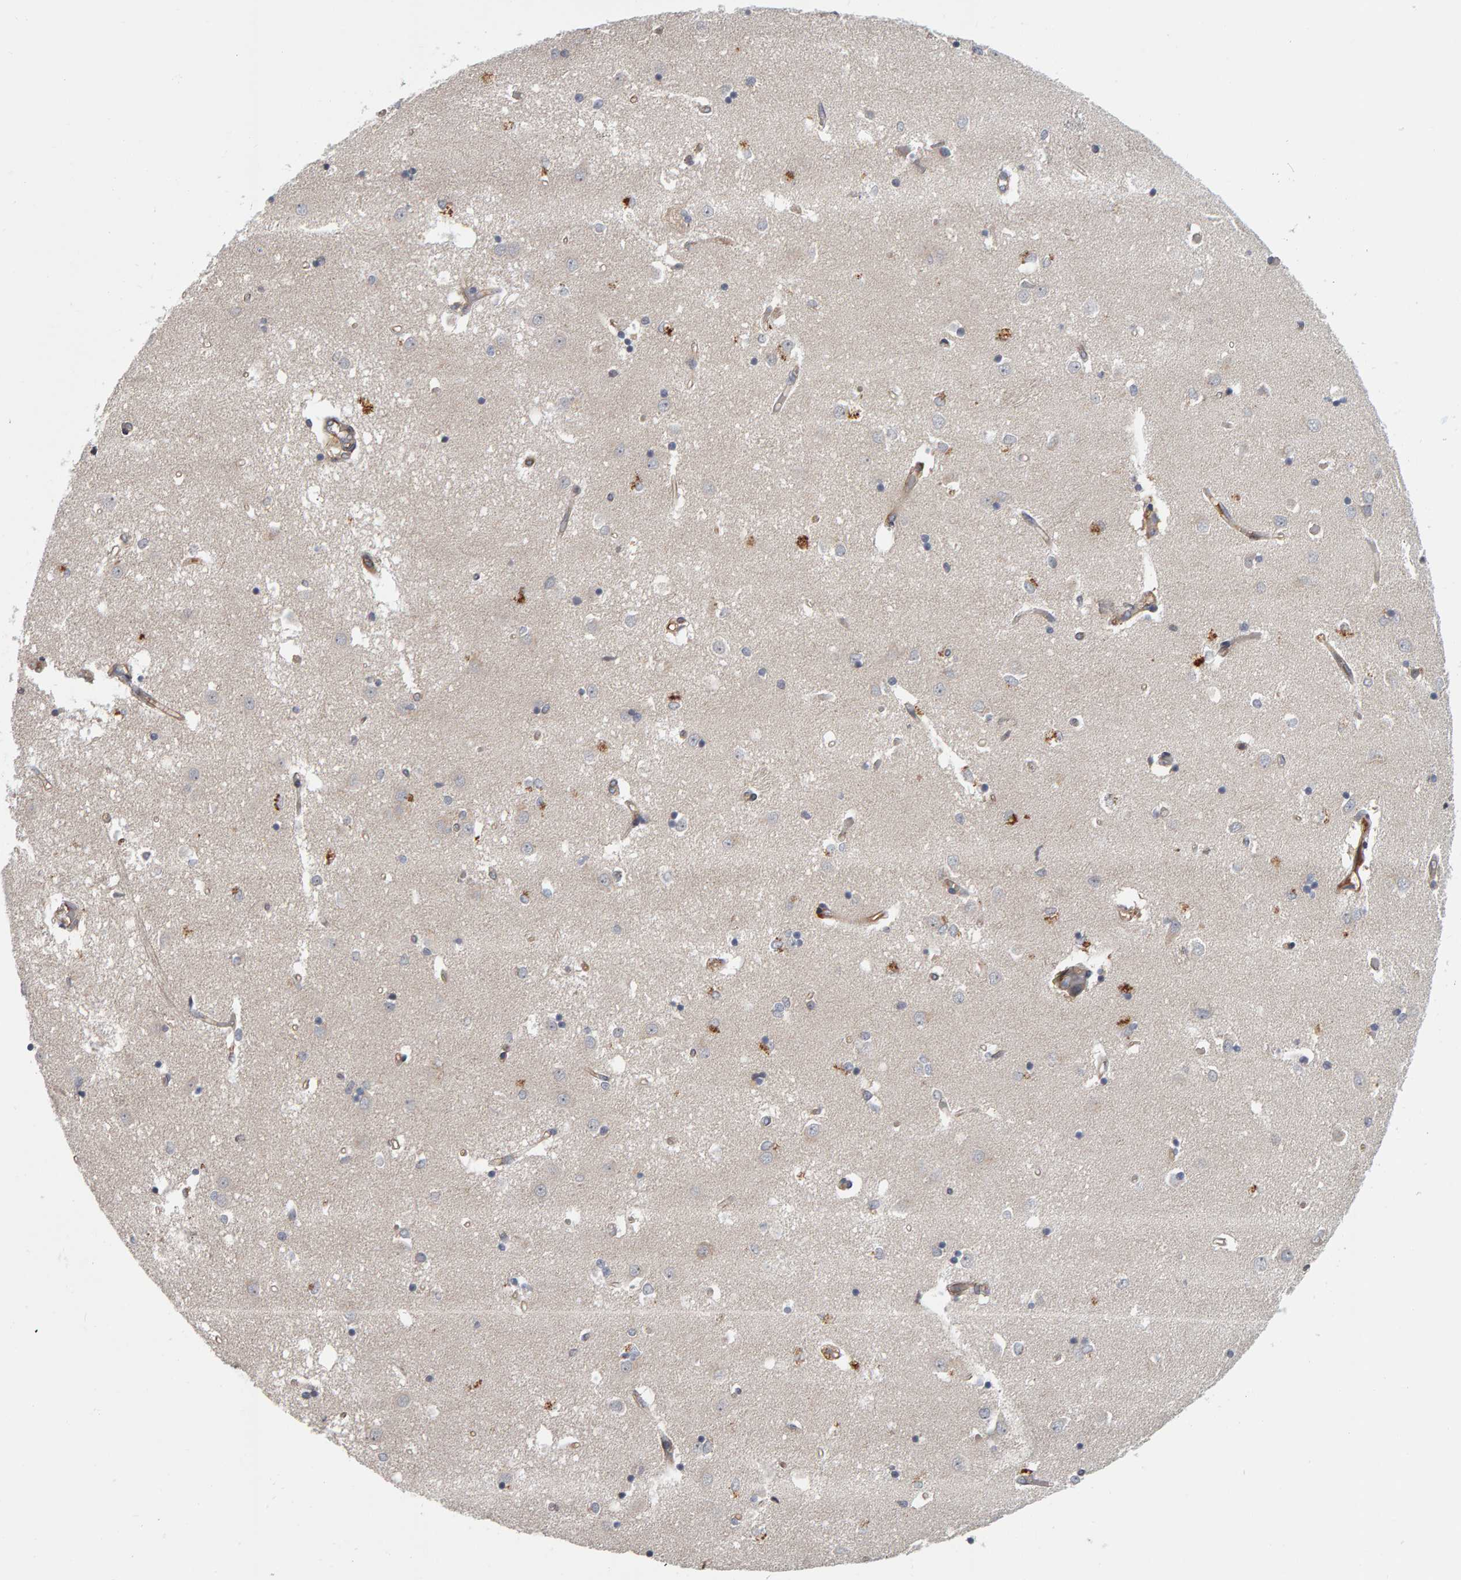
{"staining": {"intensity": "moderate", "quantity": "<25%", "location": "cytoplasmic/membranous"}, "tissue": "caudate", "cell_type": "Glial cells", "image_type": "normal", "snomed": [{"axis": "morphology", "description": "Normal tissue, NOS"}, {"axis": "topography", "description": "Lateral ventricle wall"}], "caption": "DAB immunohistochemical staining of normal caudate displays moderate cytoplasmic/membranous protein expression in about <25% of glial cells.", "gene": "C9orf72", "patient": {"sex": "male", "age": 45}}